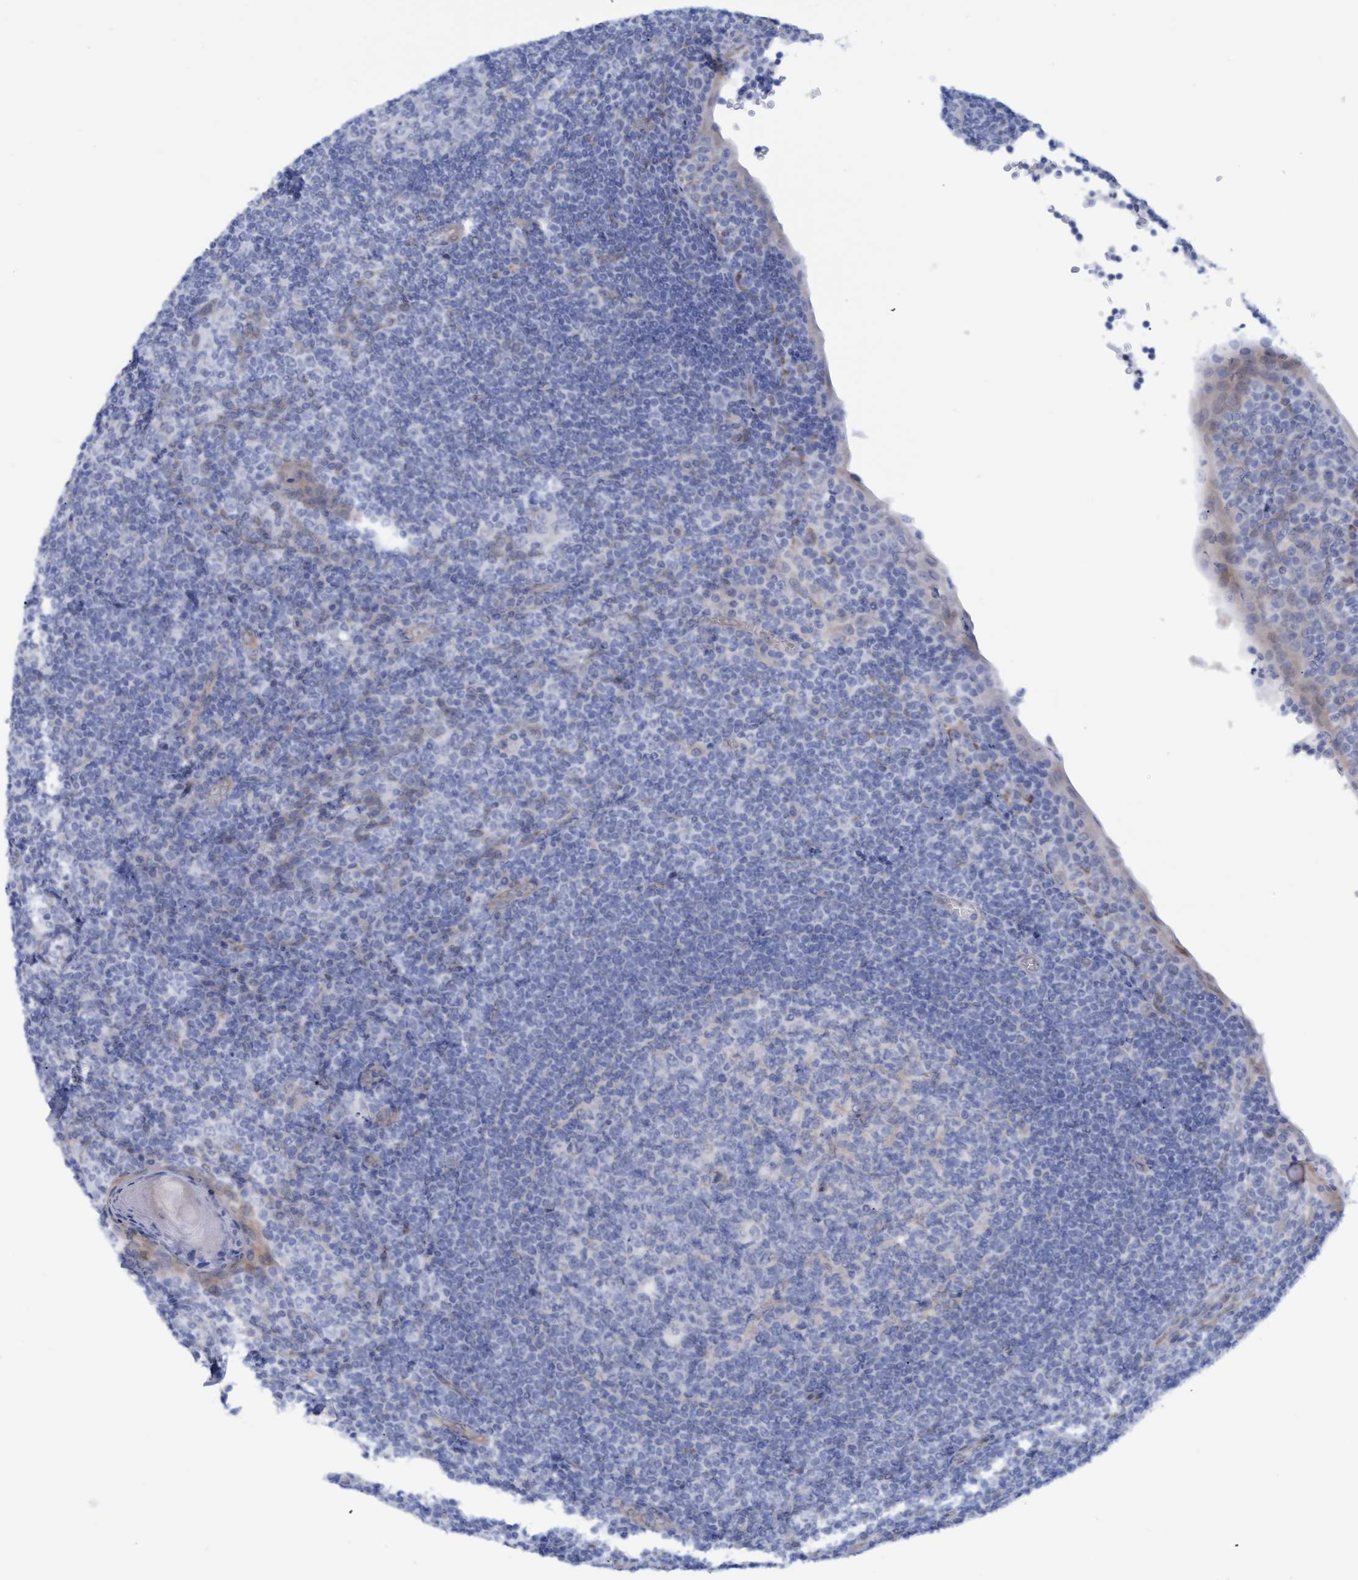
{"staining": {"intensity": "negative", "quantity": "none", "location": "none"}, "tissue": "tonsil", "cell_type": "Germinal center cells", "image_type": "normal", "snomed": [{"axis": "morphology", "description": "Normal tissue, NOS"}, {"axis": "topography", "description": "Tonsil"}], "caption": "Germinal center cells are negative for brown protein staining in normal tonsil. The staining was performed using DAB (3,3'-diaminobenzidine) to visualize the protein expression in brown, while the nuclei were stained in blue with hematoxylin (Magnification: 20x).", "gene": "STXBP1", "patient": {"sex": "male", "age": 37}}